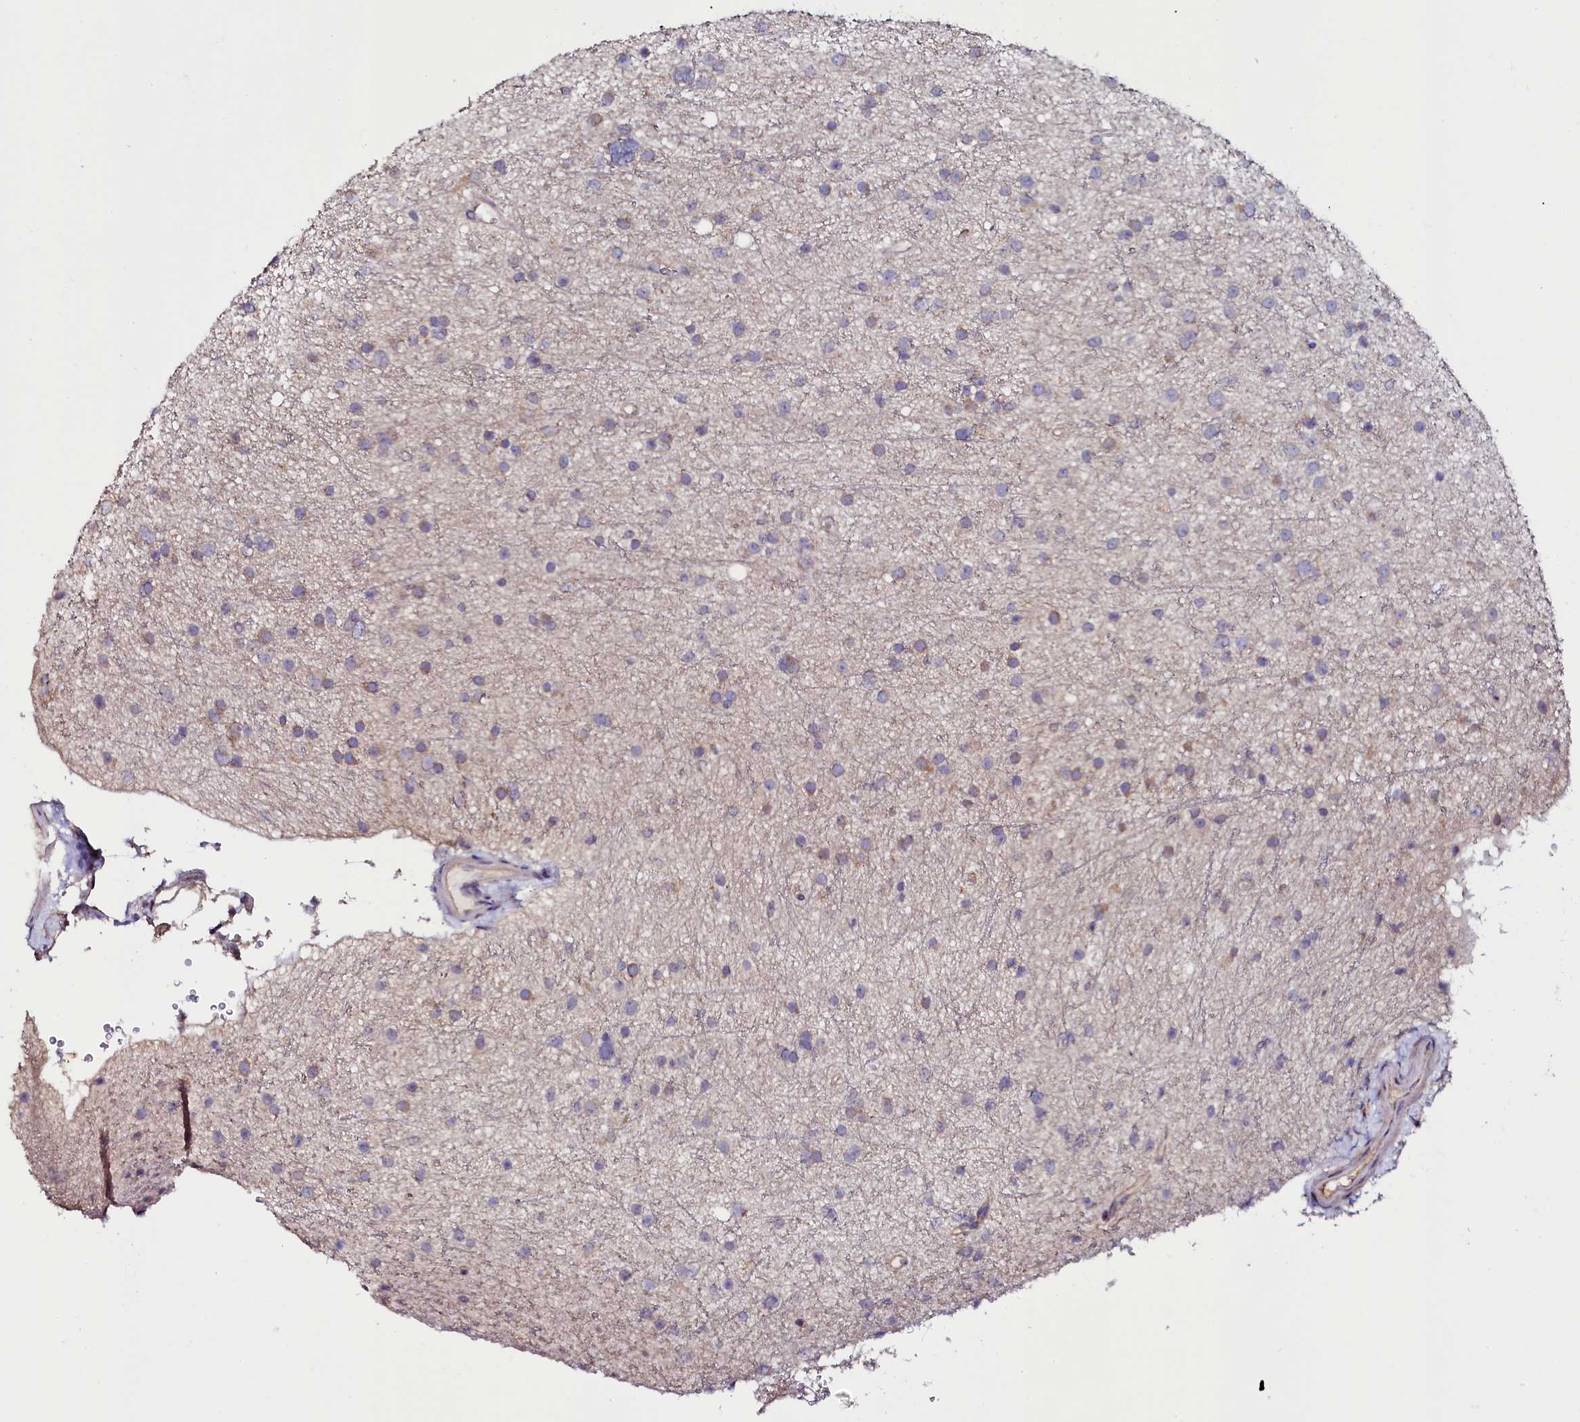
{"staining": {"intensity": "moderate", "quantity": "<25%", "location": "cytoplasmic/membranous"}, "tissue": "glioma", "cell_type": "Tumor cells", "image_type": "cancer", "snomed": [{"axis": "morphology", "description": "Glioma, malignant, Low grade"}, {"axis": "topography", "description": "Cerebral cortex"}], "caption": "A low amount of moderate cytoplasmic/membranous staining is identified in about <25% of tumor cells in malignant low-grade glioma tissue.", "gene": "USPL1", "patient": {"sex": "female", "age": 39}}